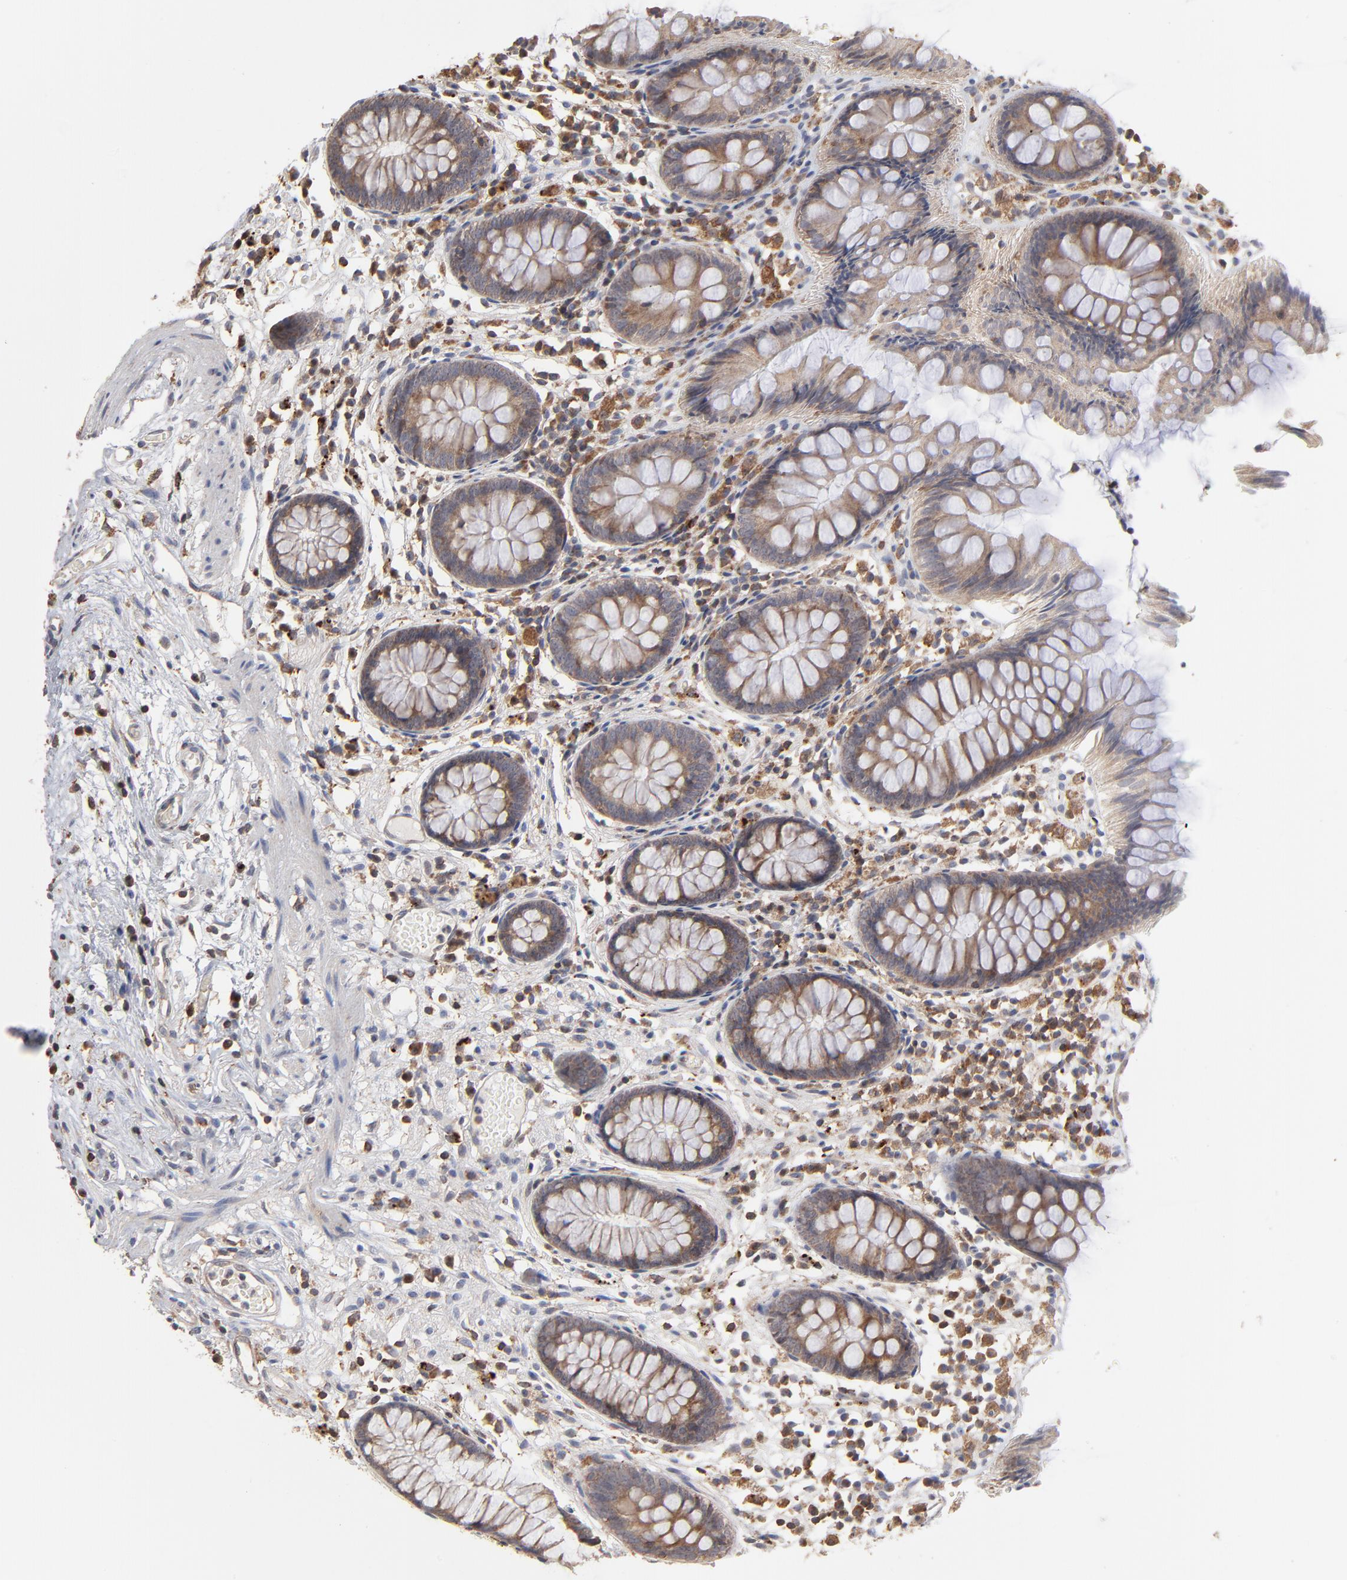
{"staining": {"intensity": "moderate", "quantity": ">75%", "location": "cytoplasmic/membranous"}, "tissue": "appendix", "cell_type": "Glandular cells", "image_type": "normal", "snomed": [{"axis": "morphology", "description": "Normal tissue, NOS"}, {"axis": "topography", "description": "Appendix"}], "caption": "Unremarkable appendix displays moderate cytoplasmic/membranous expression in about >75% of glandular cells (Brightfield microscopy of DAB IHC at high magnification)..", "gene": "RNF213", "patient": {"sex": "male", "age": 38}}